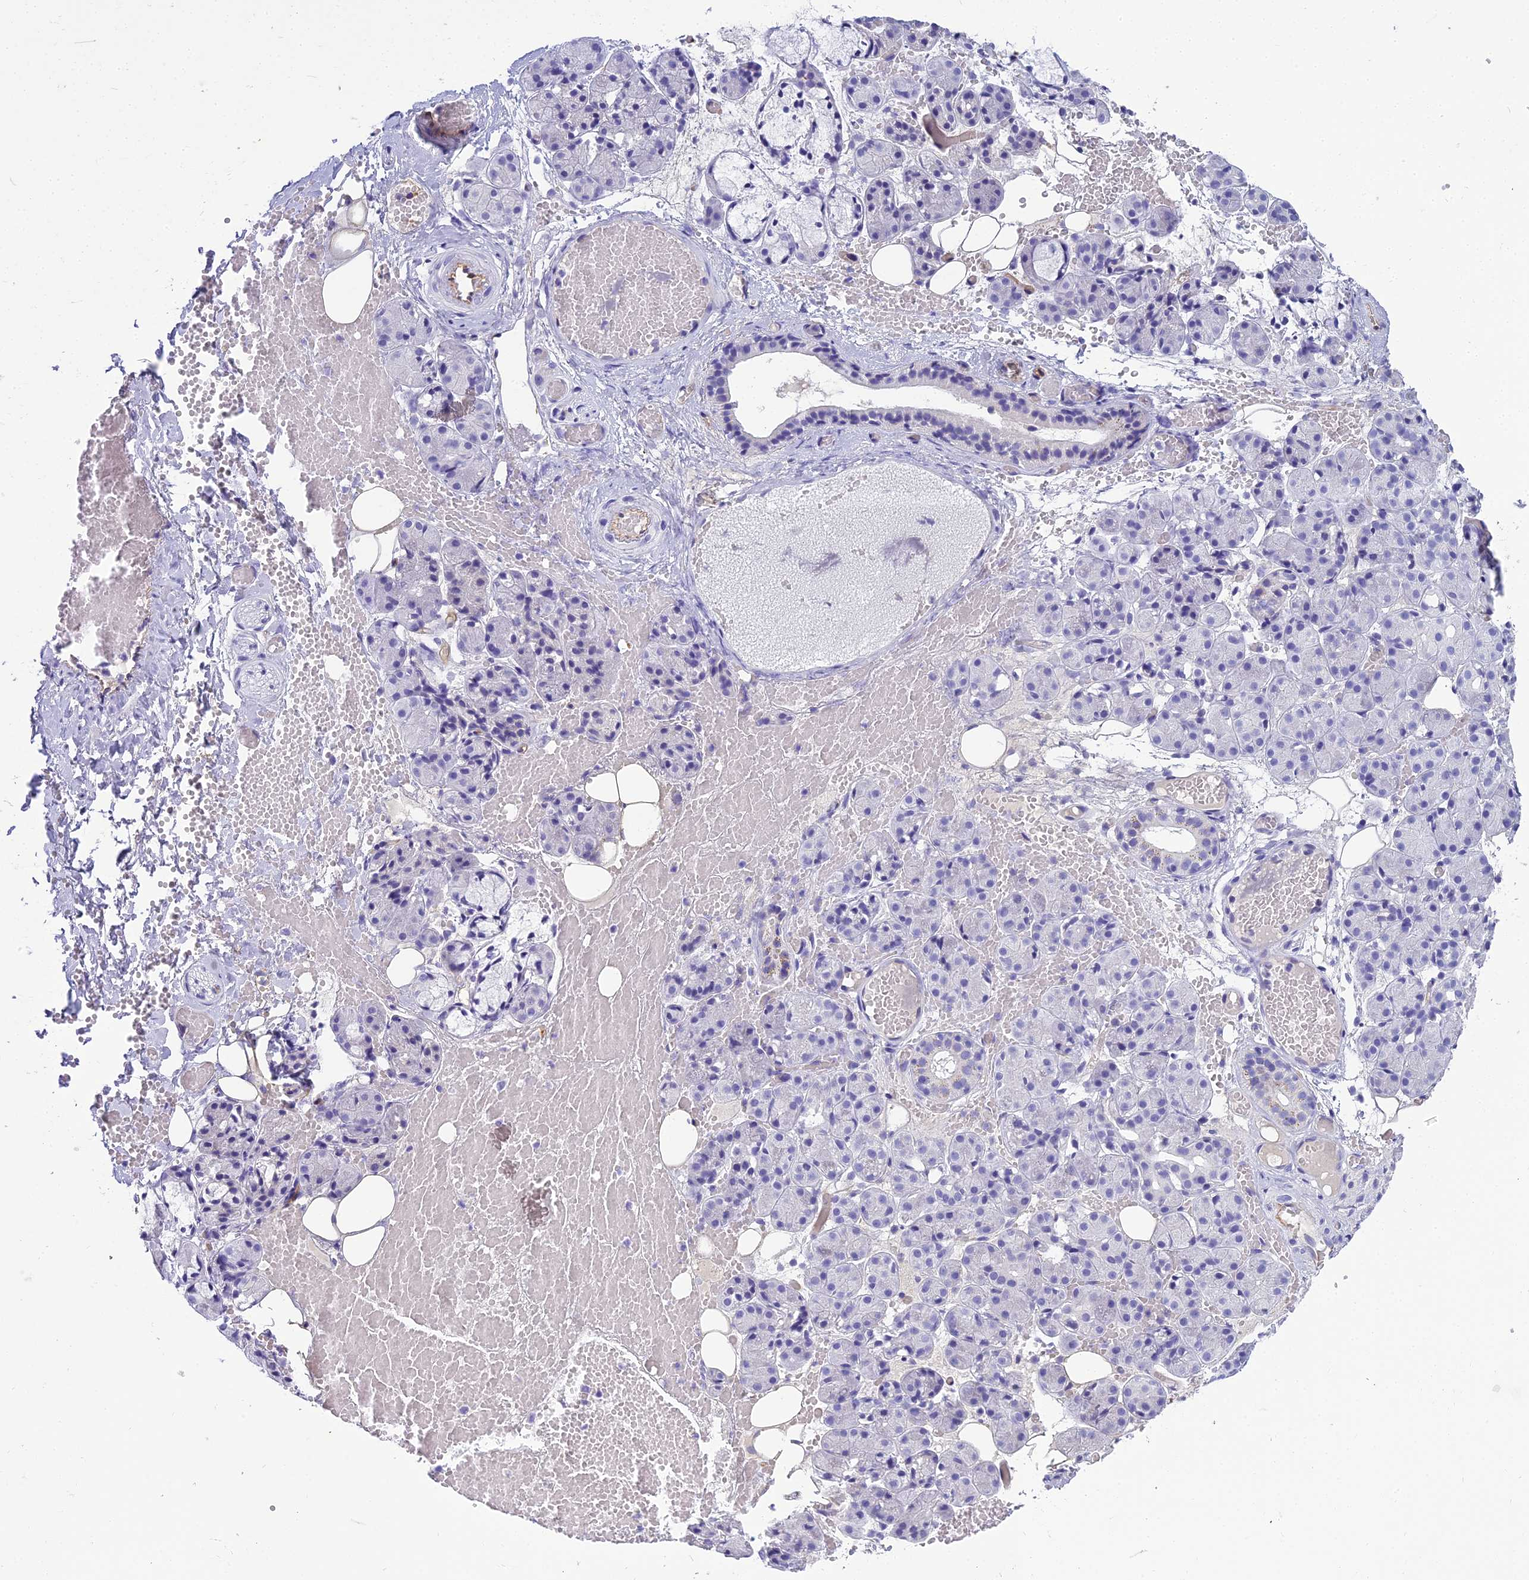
{"staining": {"intensity": "negative", "quantity": "none", "location": "none"}, "tissue": "salivary gland", "cell_type": "Glandular cells", "image_type": "normal", "snomed": [{"axis": "morphology", "description": "Normal tissue, NOS"}, {"axis": "topography", "description": "Salivary gland"}], "caption": "The photomicrograph exhibits no significant expression in glandular cells of salivary gland. (Stains: DAB (3,3'-diaminobenzidine) immunohistochemistry with hematoxylin counter stain, Microscopy: brightfield microscopy at high magnification).", "gene": "NINJ1", "patient": {"sex": "male", "age": 63}}